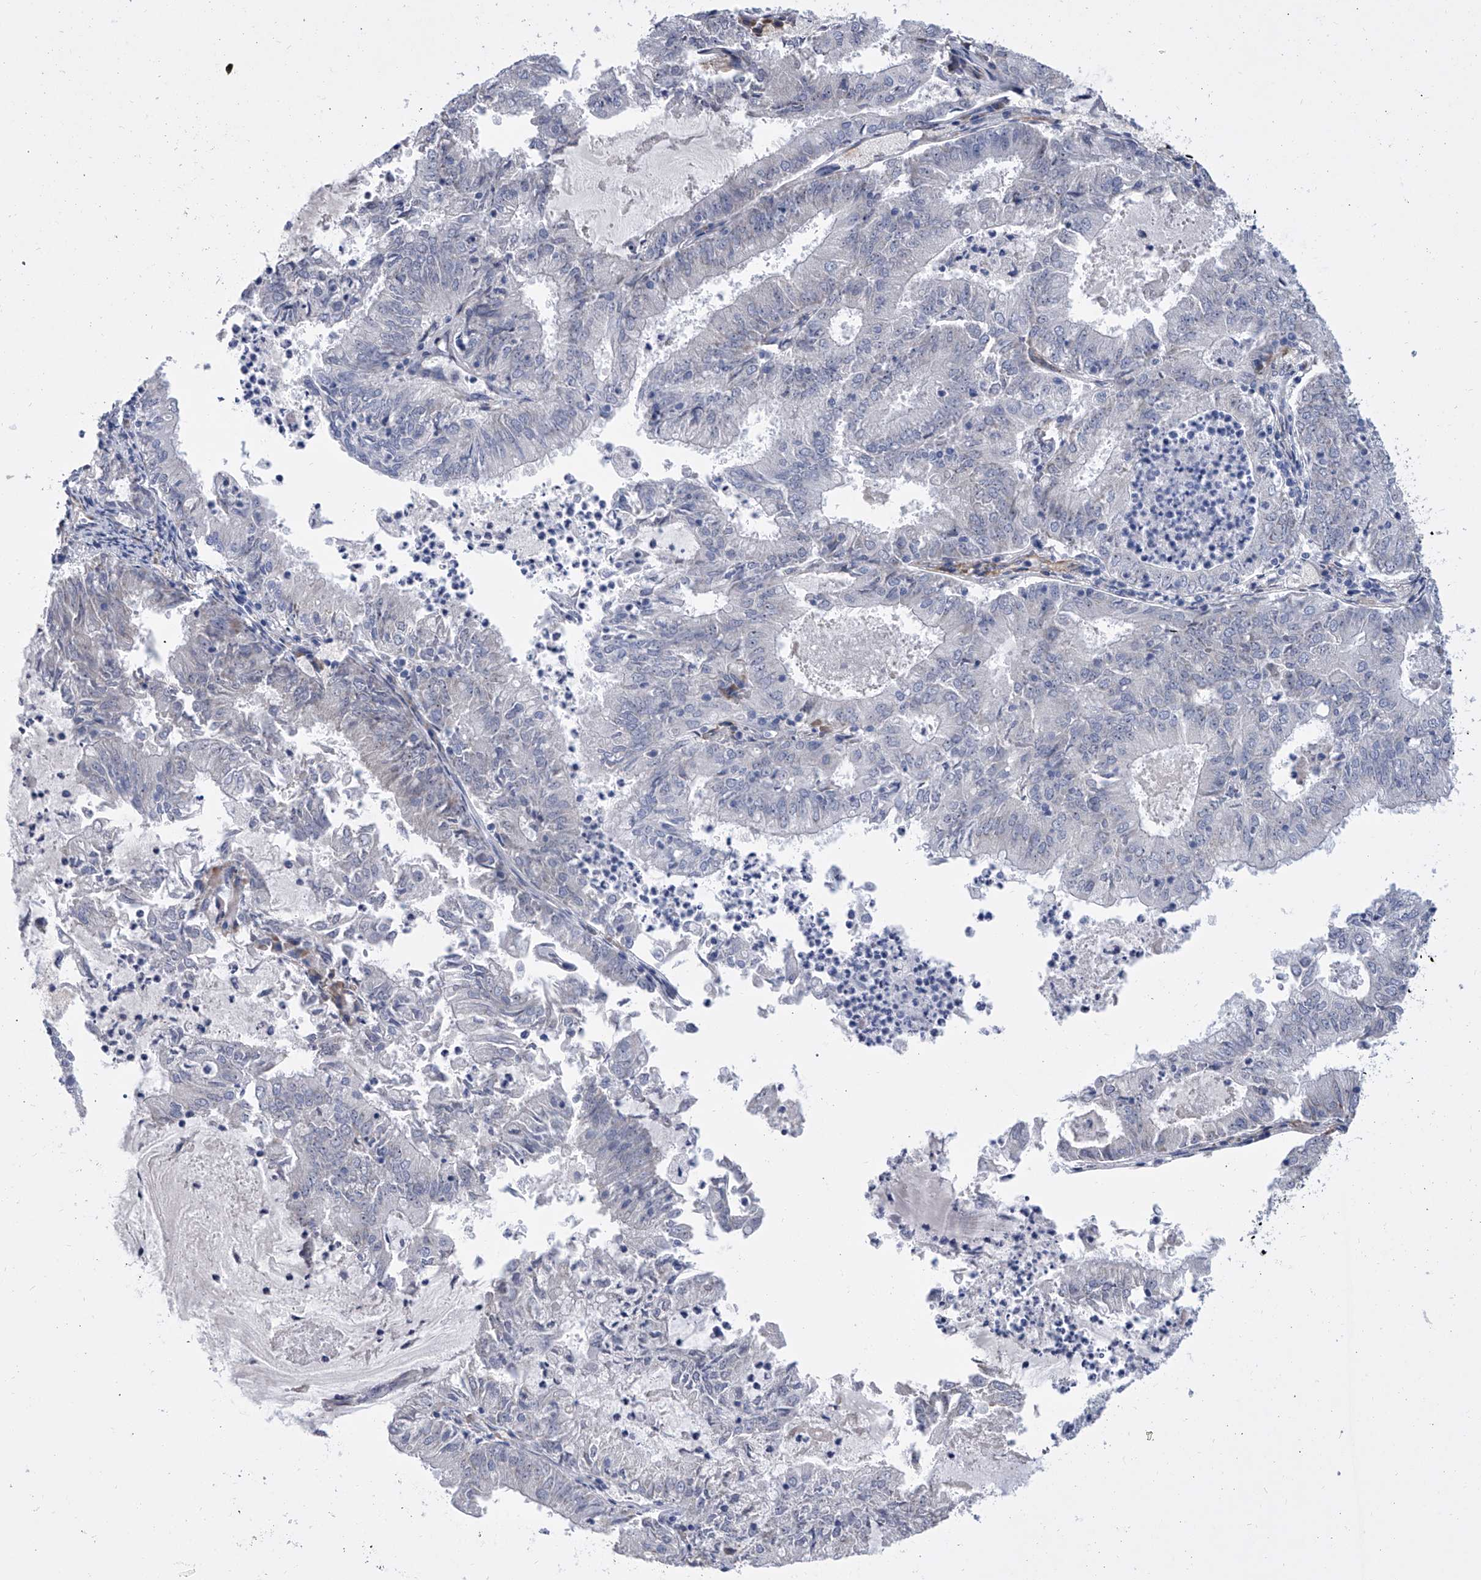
{"staining": {"intensity": "negative", "quantity": "none", "location": "none"}, "tissue": "endometrial cancer", "cell_type": "Tumor cells", "image_type": "cancer", "snomed": [{"axis": "morphology", "description": "Adenocarcinoma, NOS"}, {"axis": "topography", "description": "Endometrium"}], "caption": "Human endometrial adenocarcinoma stained for a protein using IHC displays no positivity in tumor cells.", "gene": "ALG14", "patient": {"sex": "female", "age": 57}}